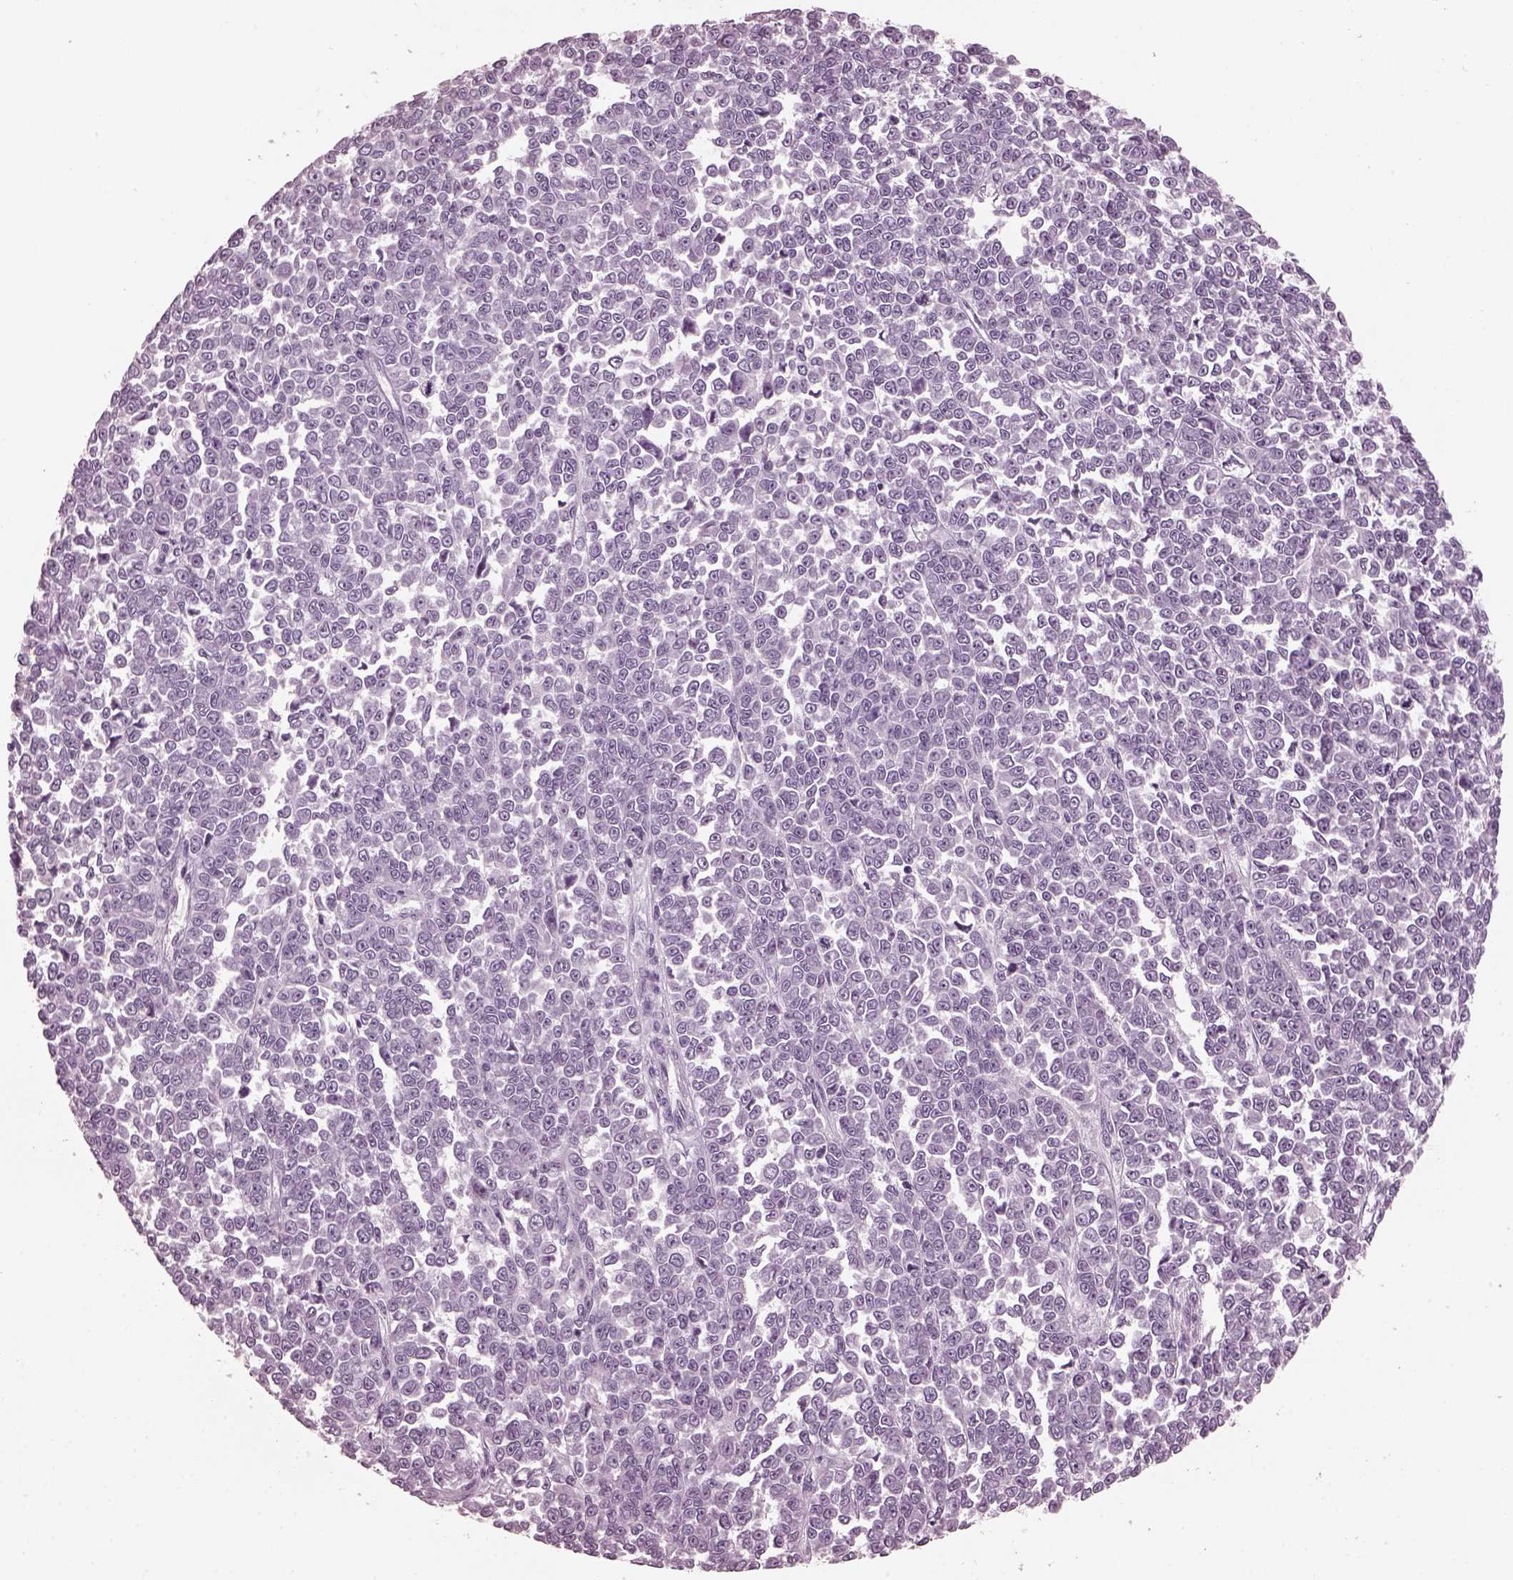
{"staining": {"intensity": "negative", "quantity": "none", "location": "none"}, "tissue": "melanoma", "cell_type": "Tumor cells", "image_type": "cancer", "snomed": [{"axis": "morphology", "description": "Malignant melanoma, NOS"}, {"axis": "topography", "description": "Skin"}], "caption": "An immunohistochemistry micrograph of malignant melanoma is shown. There is no staining in tumor cells of malignant melanoma.", "gene": "GRM6", "patient": {"sex": "female", "age": 95}}